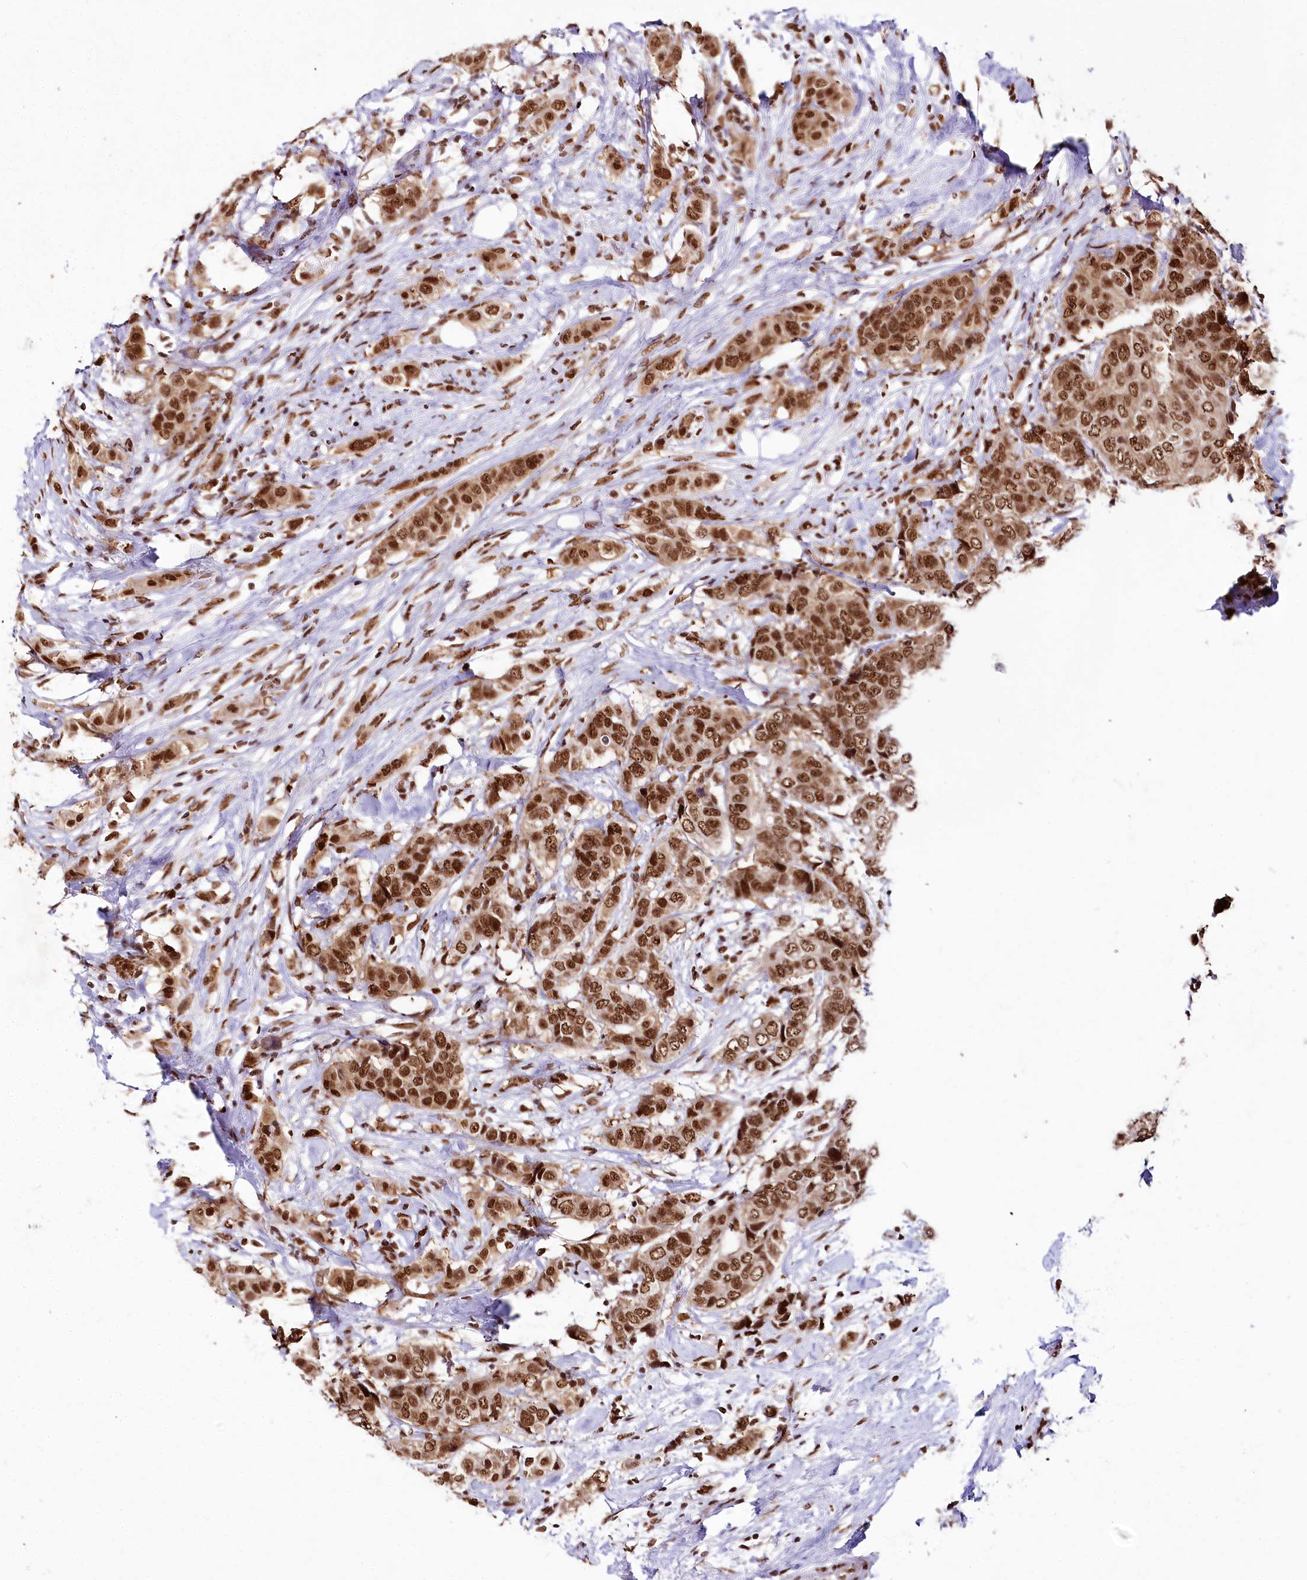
{"staining": {"intensity": "moderate", "quantity": ">75%", "location": "nuclear"}, "tissue": "breast cancer", "cell_type": "Tumor cells", "image_type": "cancer", "snomed": [{"axis": "morphology", "description": "Lobular carcinoma"}, {"axis": "topography", "description": "Breast"}], "caption": "There is medium levels of moderate nuclear staining in tumor cells of lobular carcinoma (breast), as demonstrated by immunohistochemical staining (brown color).", "gene": "SMARCE1", "patient": {"sex": "female", "age": 51}}